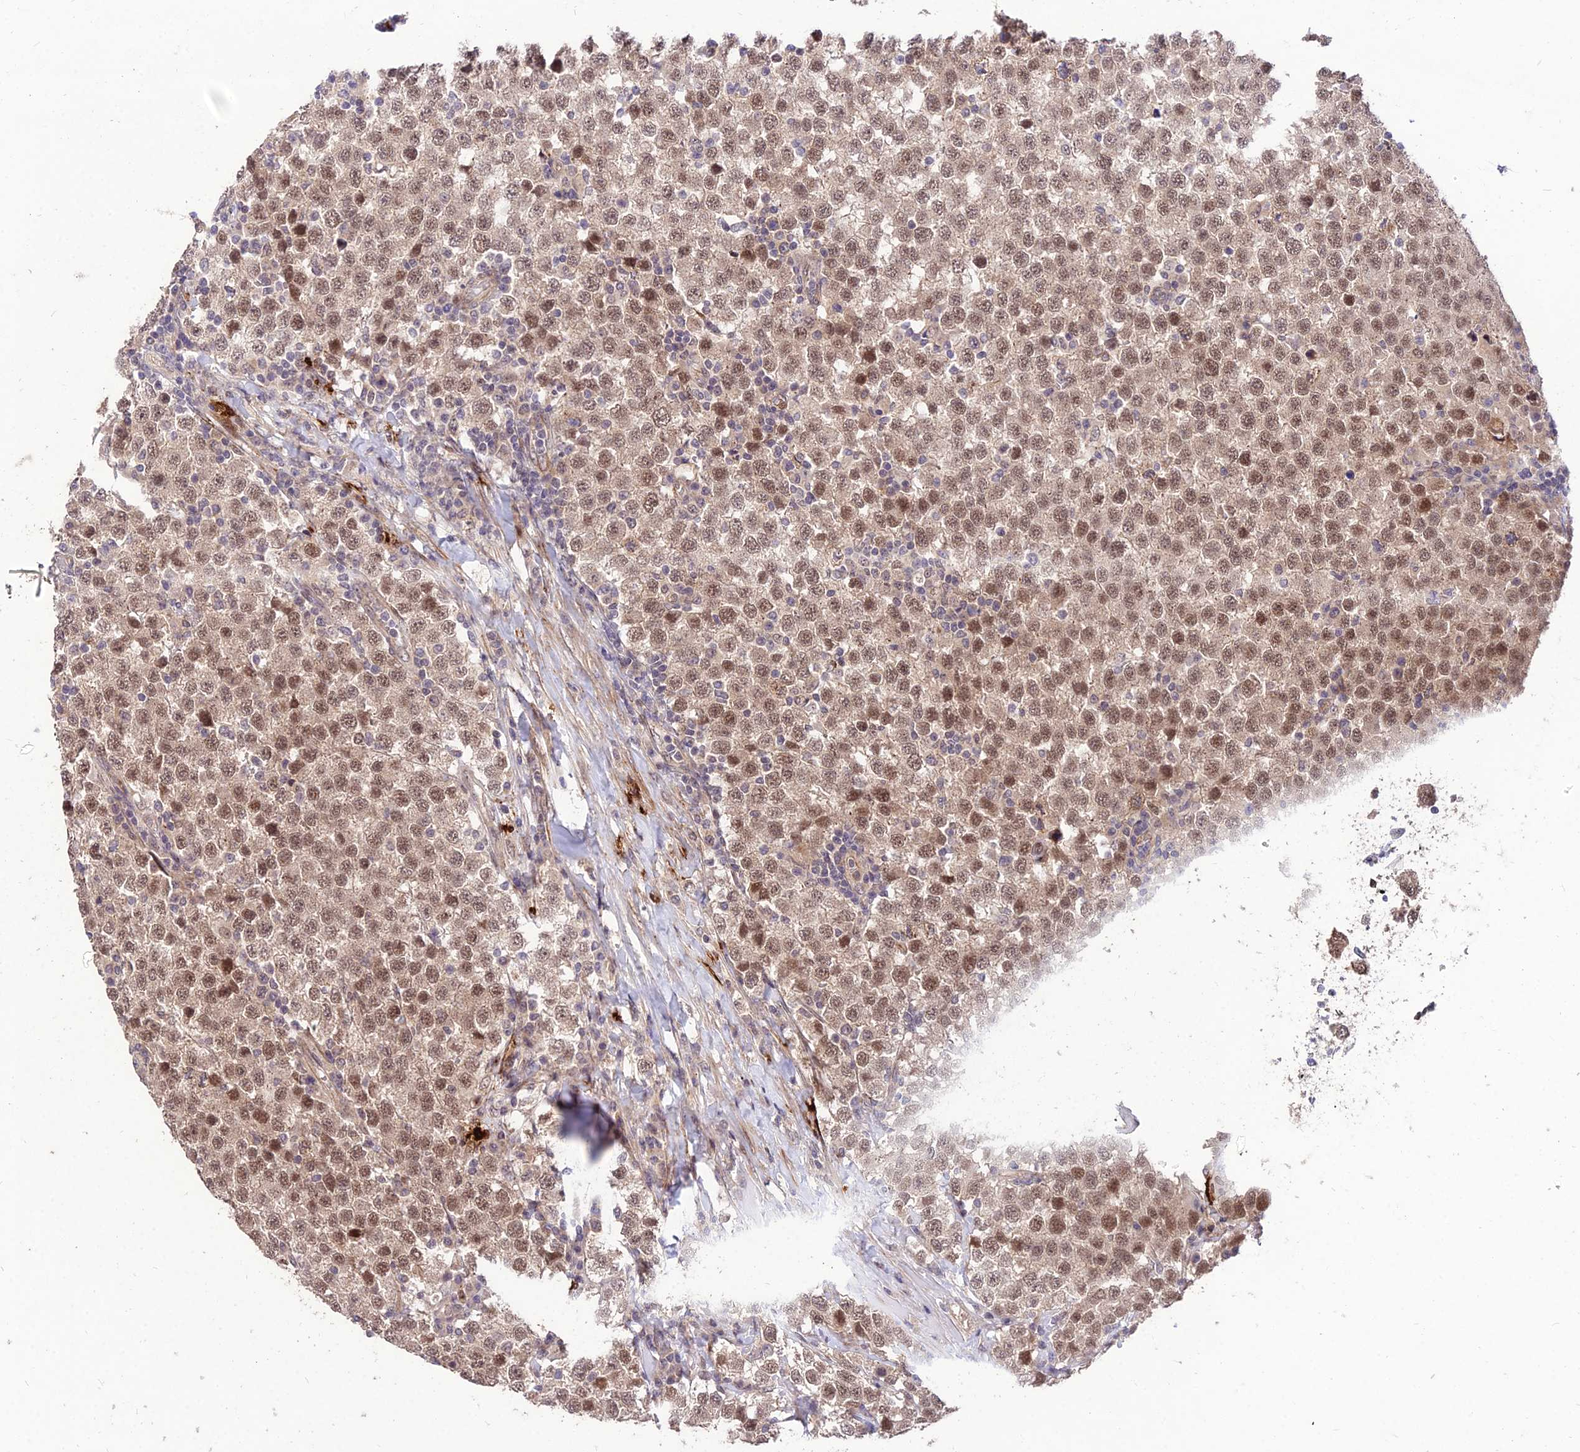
{"staining": {"intensity": "moderate", "quantity": ">75%", "location": "nuclear"}, "tissue": "testis cancer", "cell_type": "Tumor cells", "image_type": "cancer", "snomed": [{"axis": "morphology", "description": "Seminoma, NOS"}, {"axis": "topography", "description": "Testis"}], "caption": "There is medium levels of moderate nuclear expression in tumor cells of seminoma (testis), as demonstrated by immunohistochemical staining (brown color).", "gene": "ZNF85", "patient": {"sex": "male", "age": 34}}